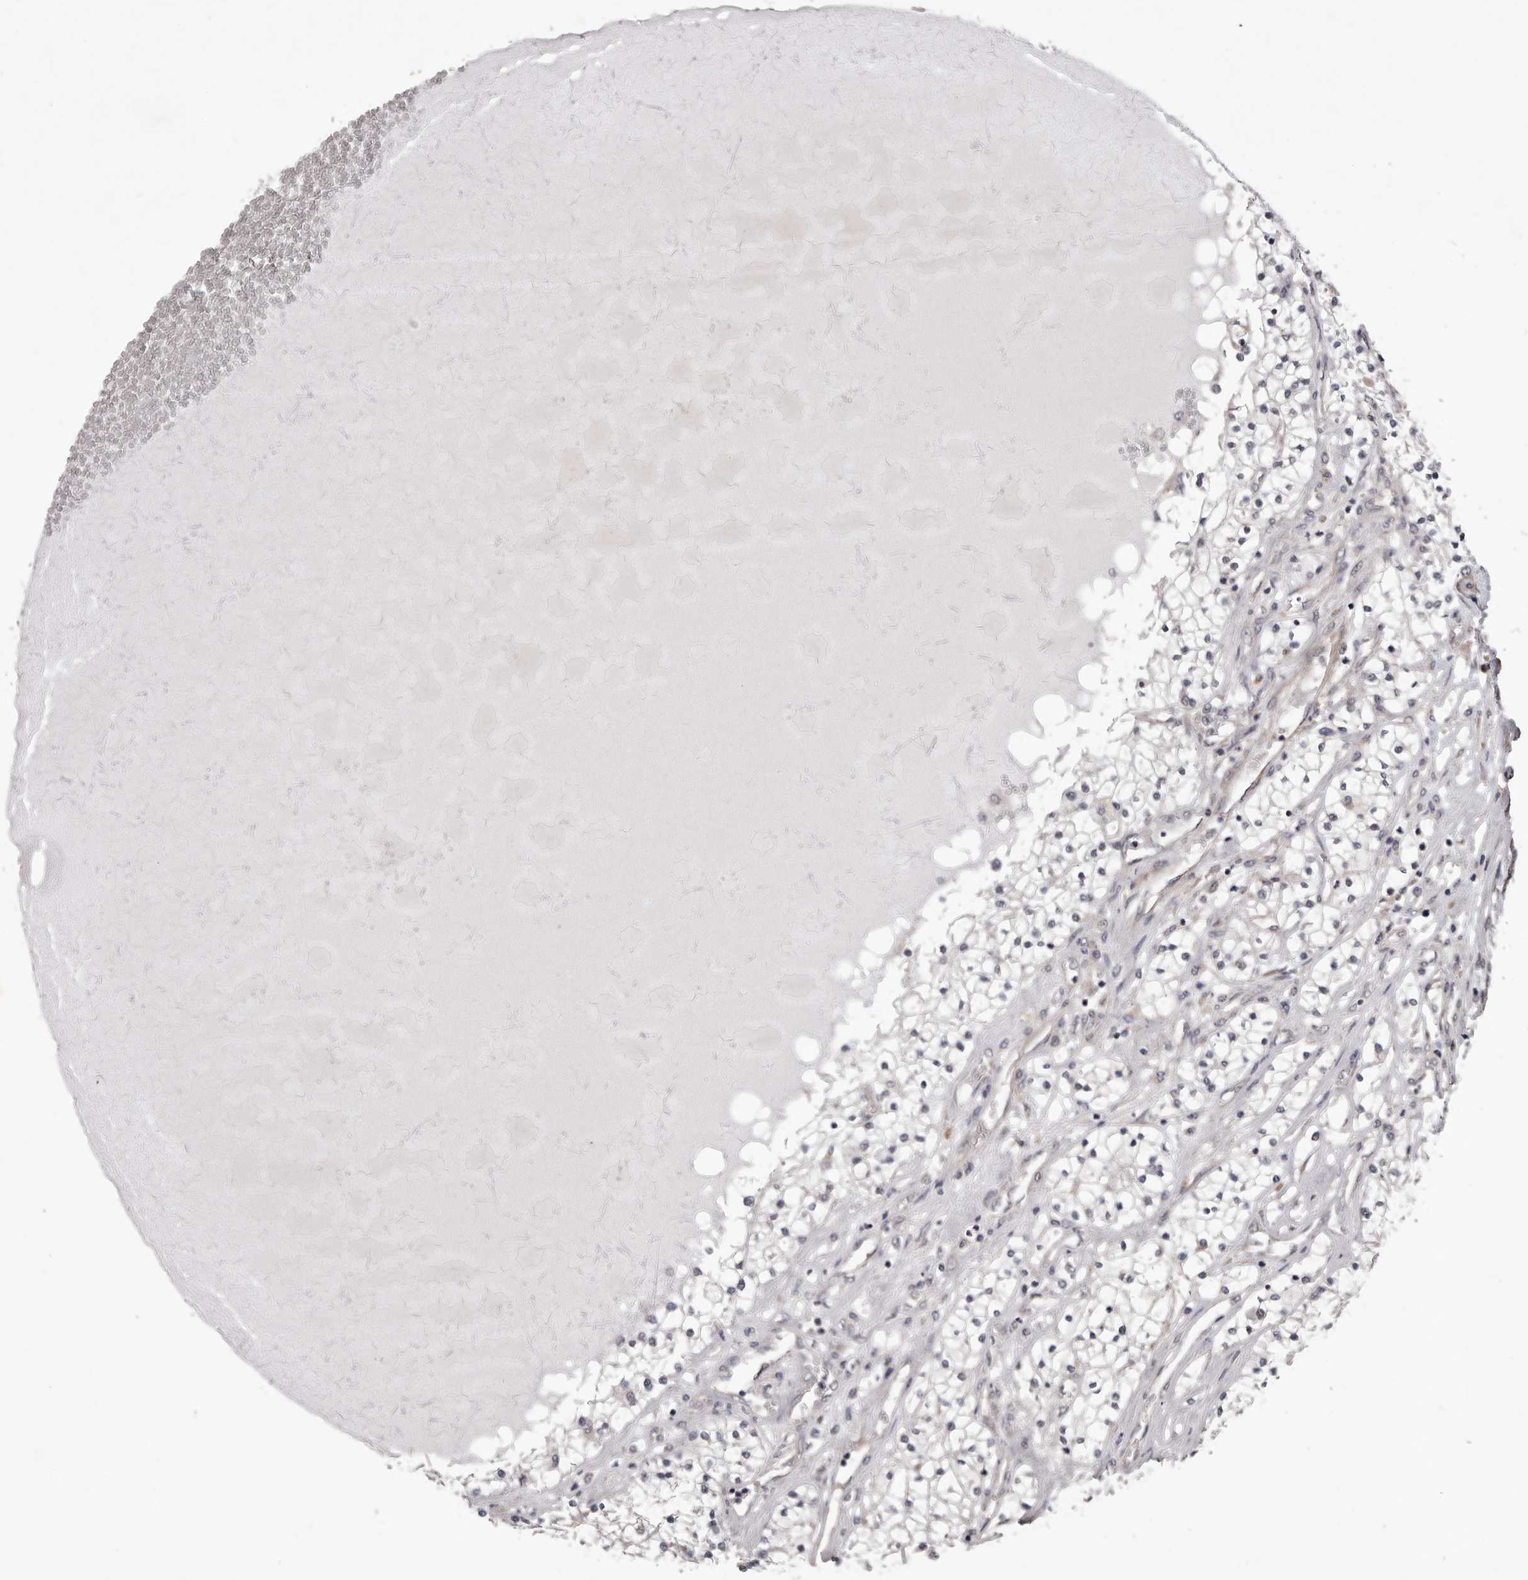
{"staining": {"intensity": "negative", "quantity": "none", "location": "none"}, "tissue": "renal cancer", "cell_type": "Tumor cells", "image_type": "cancer", "snomed": [{"axis": "morphology", "description": "Normal tissue, NOS"}, {"axis": "morphology", "description": "Adenocarcinoma, NOS"}, {"axis": "topography", "description": "Kidney"}], "caption": "This is an immunohistochemistry (IHC) image of adenocarcinoma (renal). There is no expression in tumor cells.", "gene": "CELF3", "patient": {"sex": "male", "age": 68}}